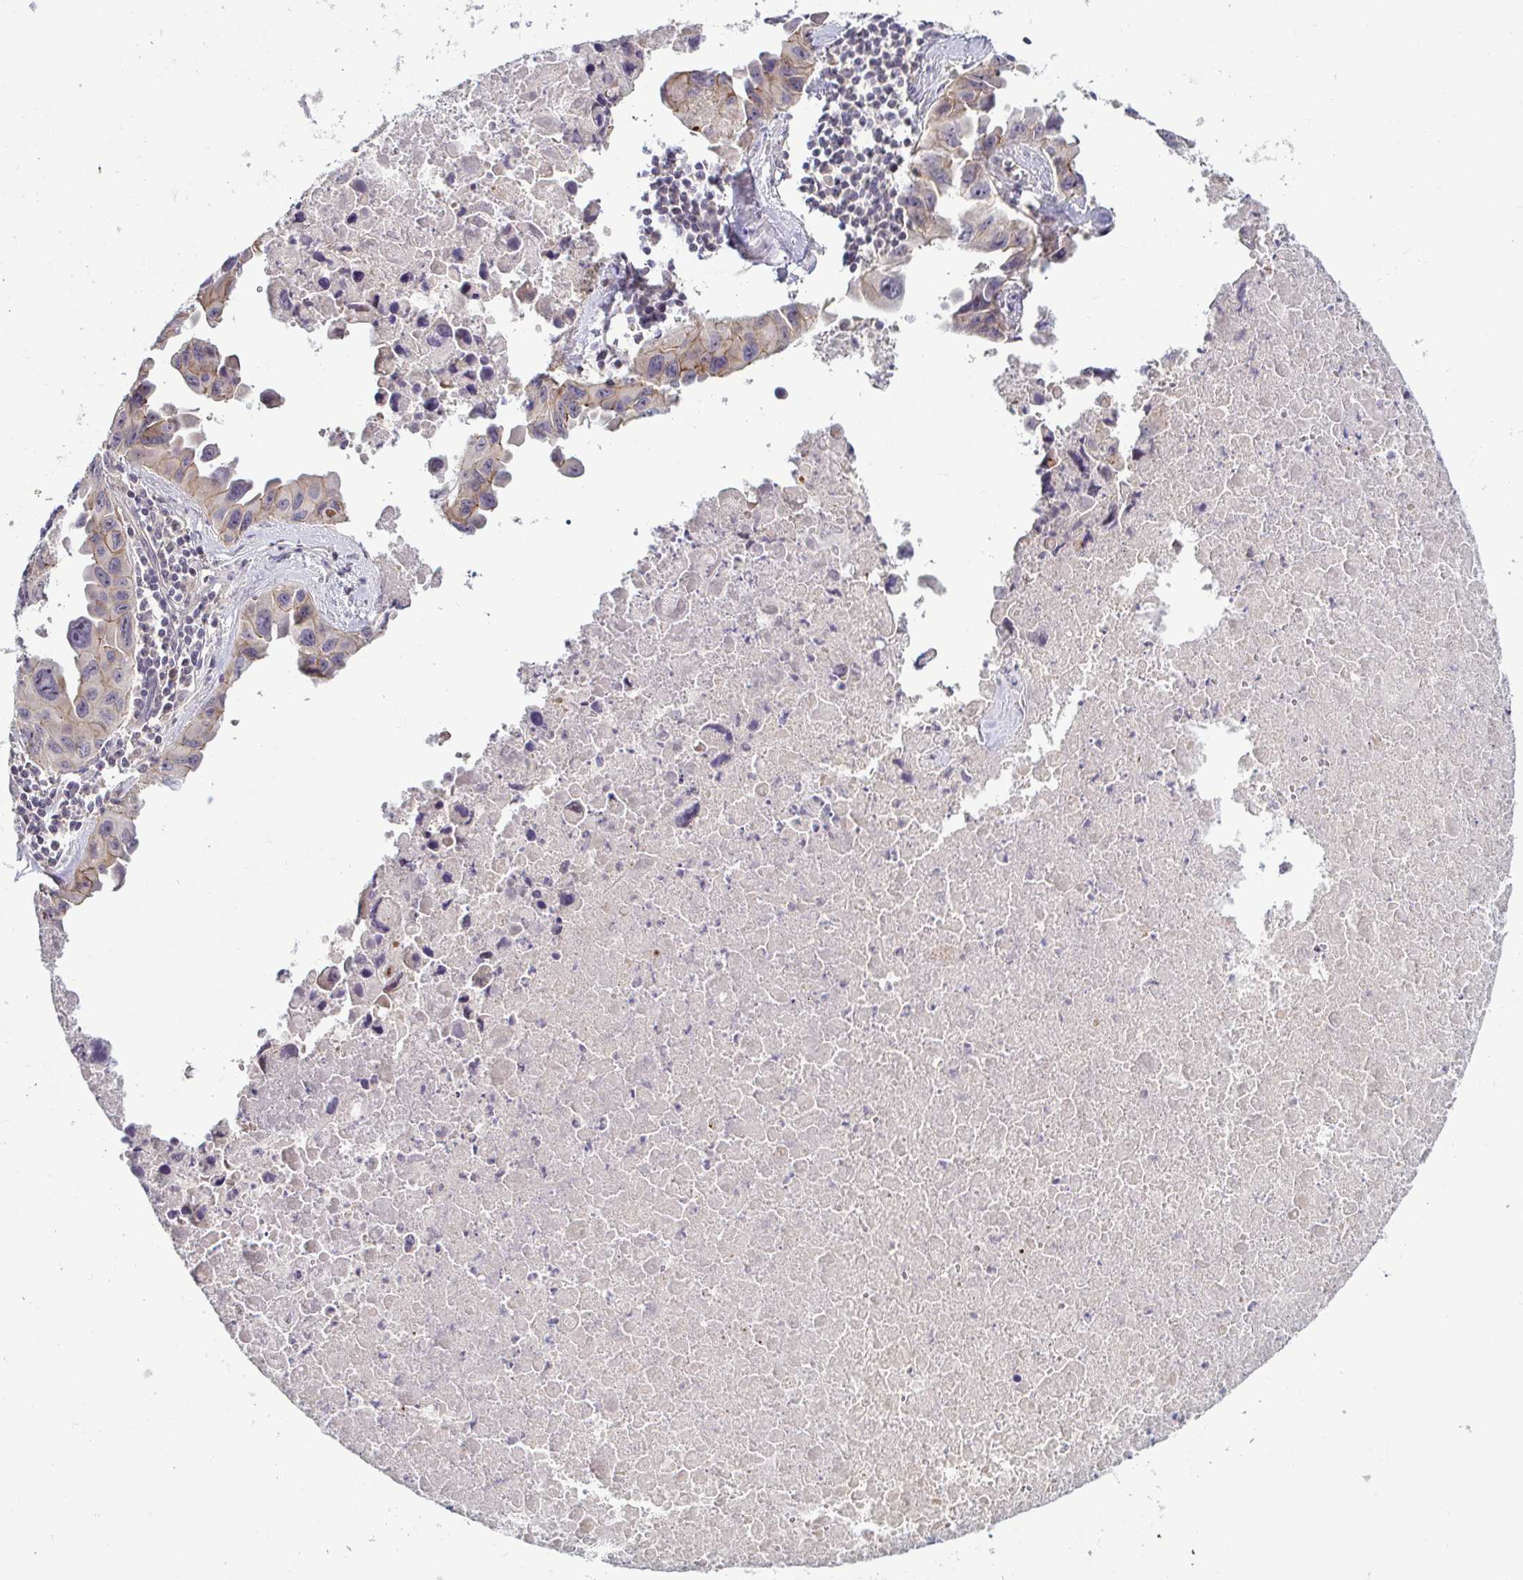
{"staining": {"intensity": "weak", "quantity": "<25%", "location": "cytoplasmic/membranous"}, "tissue": "lung cancer", "cell_type": "Tumor cells", "image_type": "cancer", "snomed": [{"axis": "morphology", "description": "Adenocarcinoma, NOS"}, {"axis": "topography", "description": "Lymph node"}, {"axis": "topography", "description": "Lung"}], "caption": "Immunohistochemistry (IHC) of adenocarcinoma (lung) reveals no positivity in tumor cells. The staining was performed using DAB to visualize the protein expression in brown, while the nuclei were stained in blue with hematoxylin (Magnification: 20x).", "gene": "GSTM1", "patient": {"sex": "male", "age": 64}}